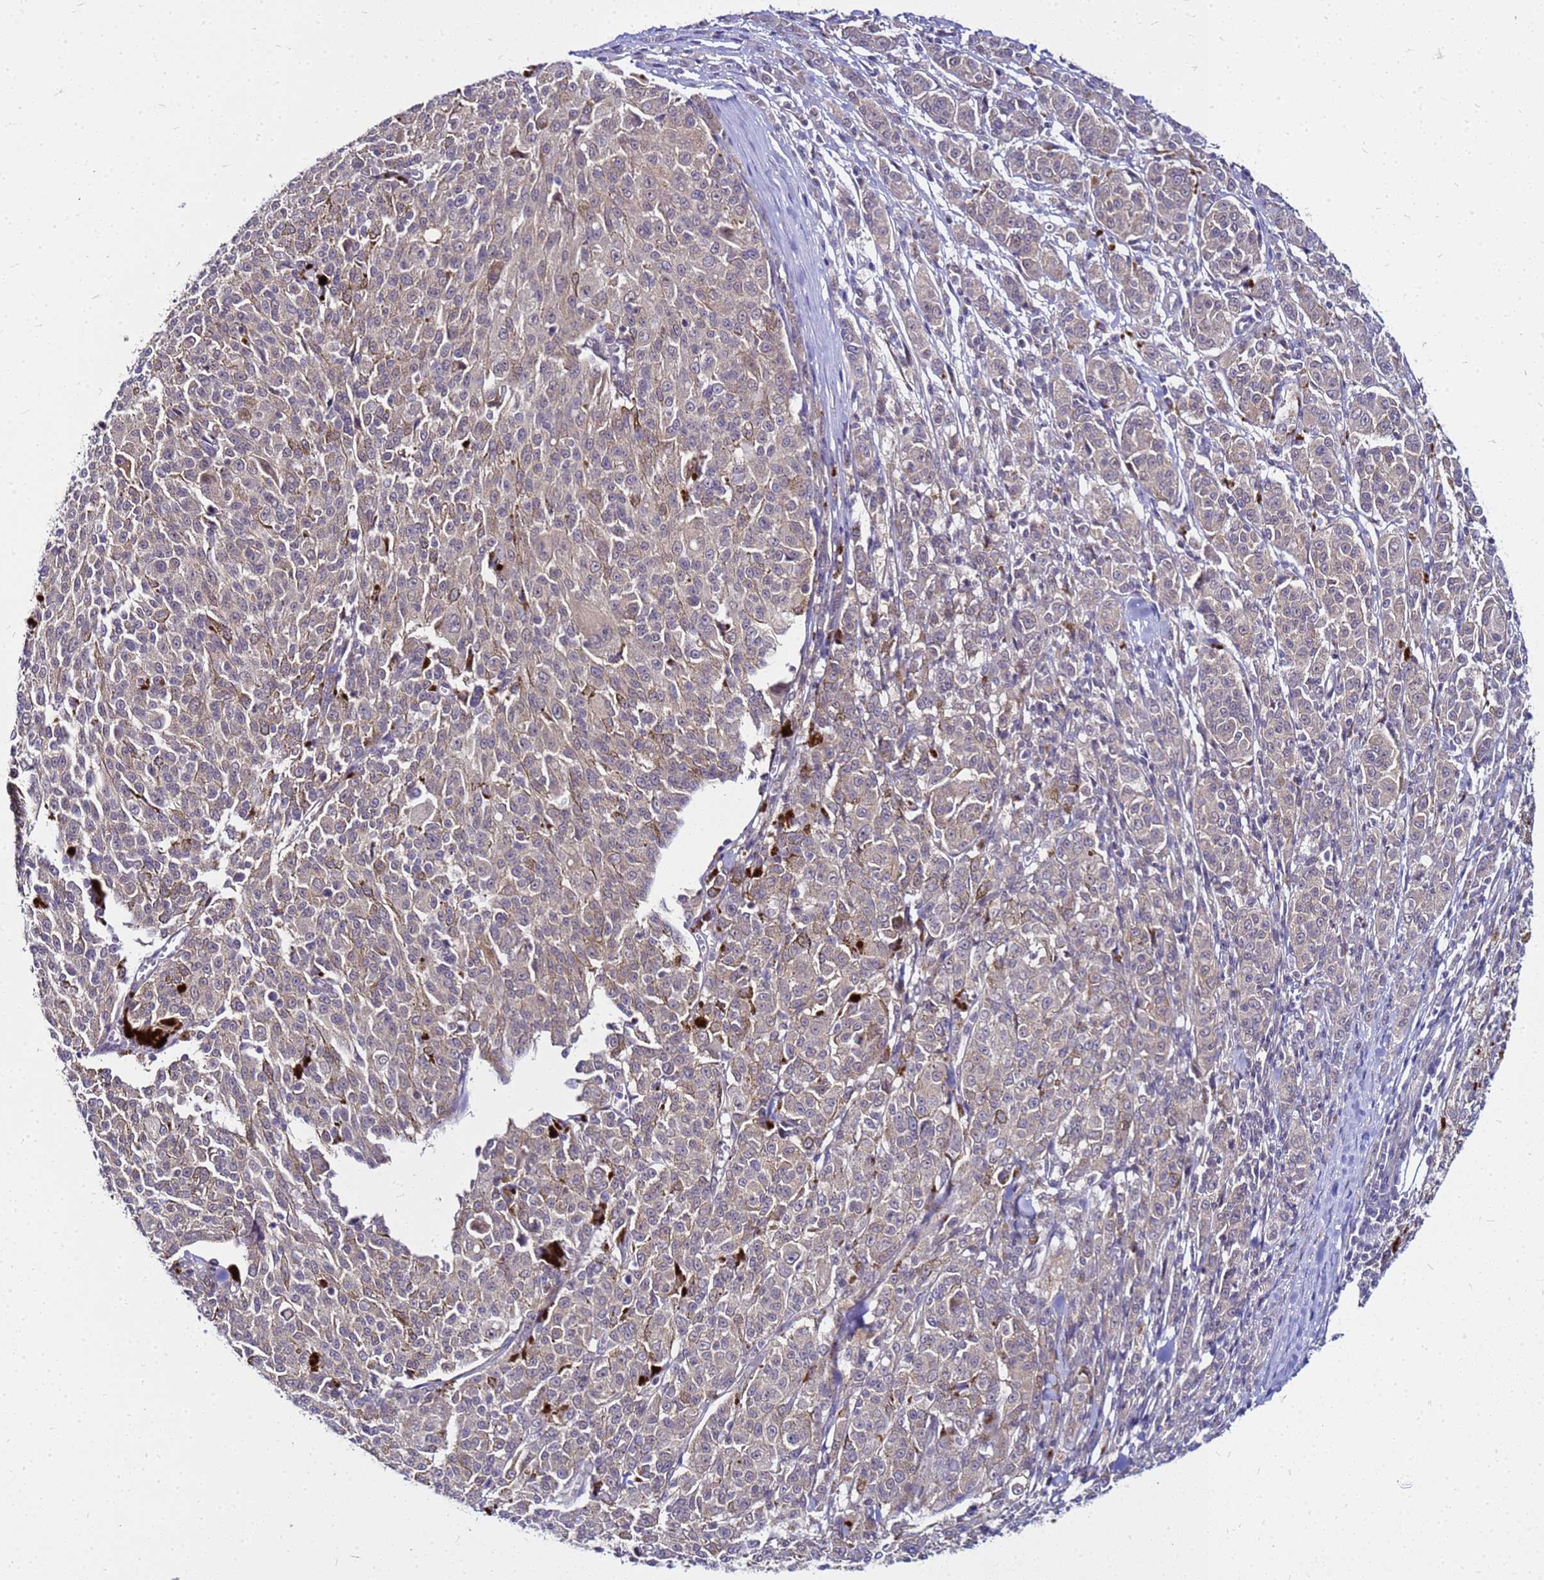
{"staining": {"intensity": "weak", "quantity": "25%-75%", "location": "cytoplasmic/membranous"}, "tissue": "melanoma", "cell_type": "Tumor cells", "image_type": "cancer", "snomed": [{"axis": "morphology", "description": "Malignant melanoma, NOS"}, {"axis": "topography", "description": "Skin"}], "caption": "Immunohistochemical staining of human melanoma displays weak cytoplasmic/membranous protein expression in about 25%-75% of tumor cells.", "gene": "SAT1", "patient": {"sex": "female", "age": 52}}